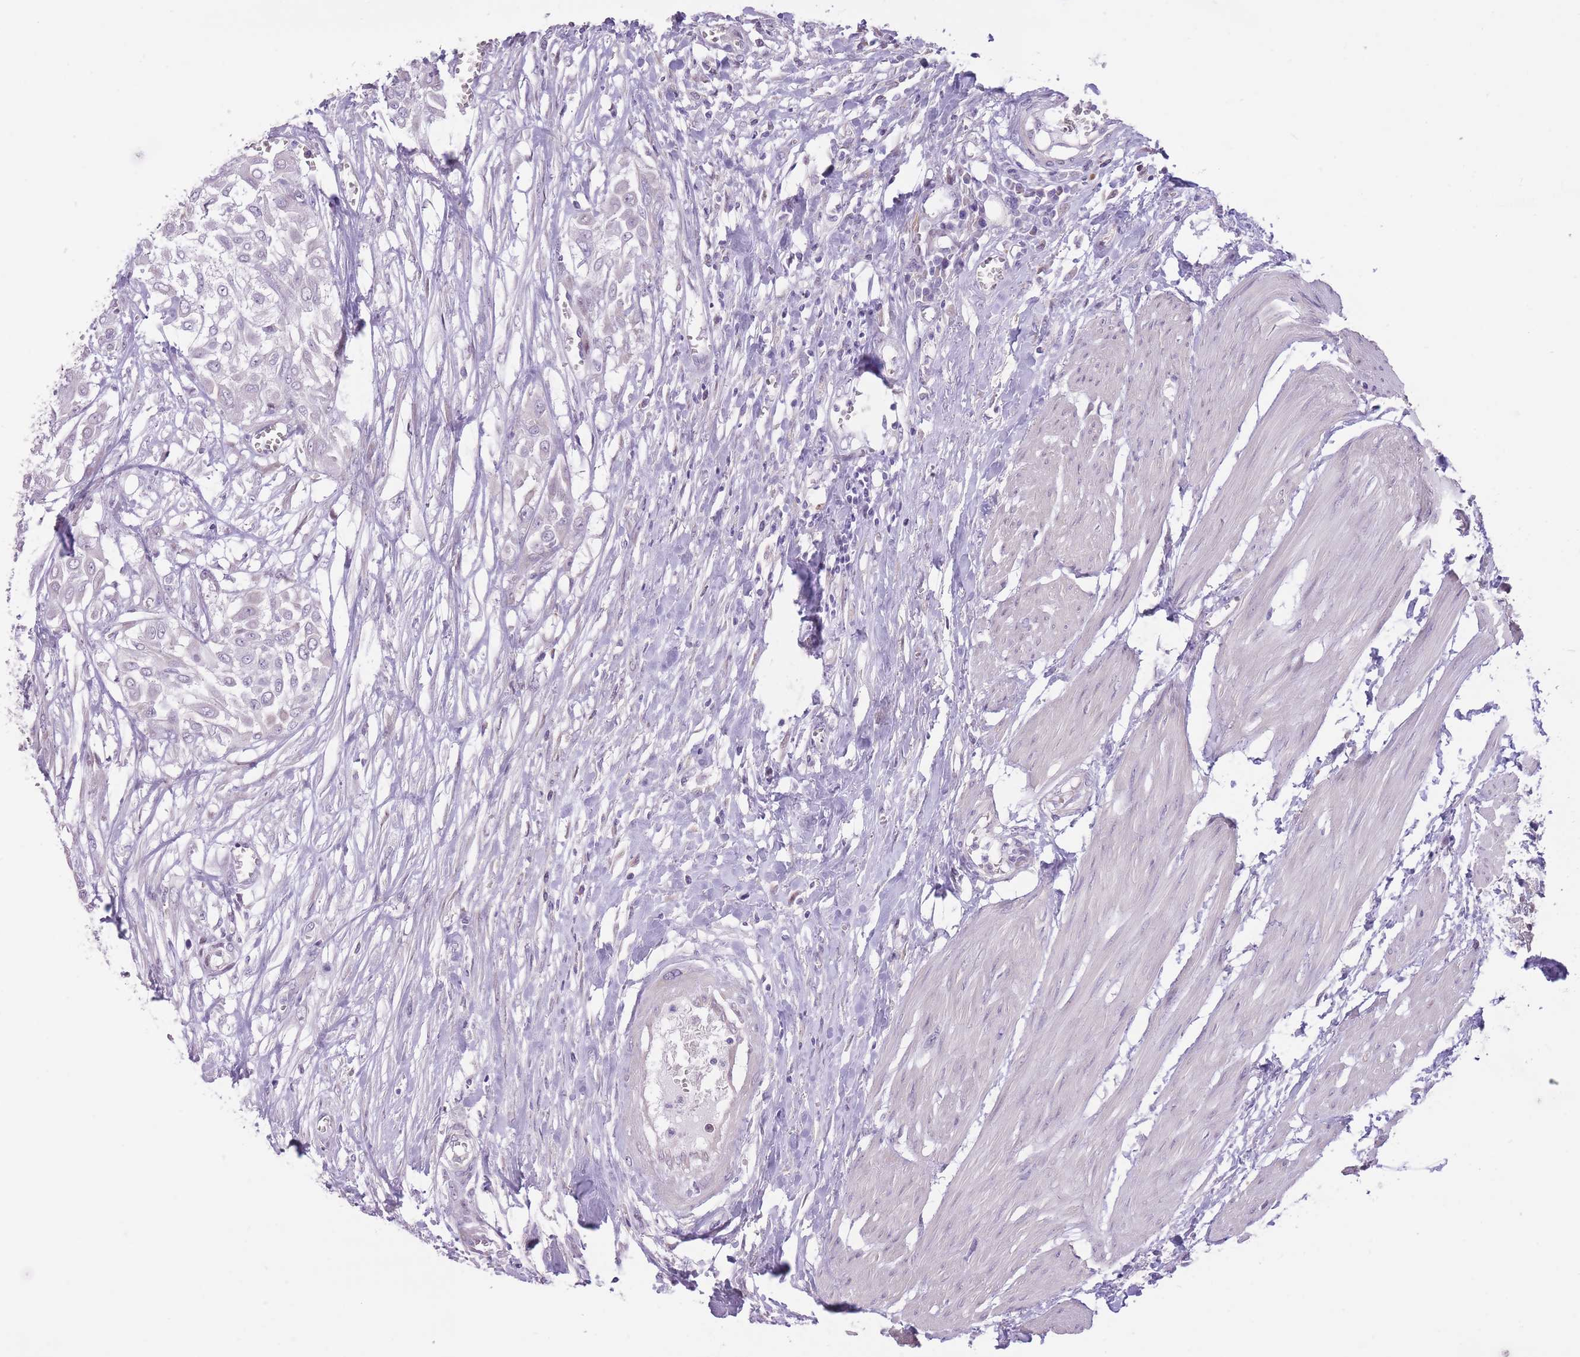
{"staining": {"intensity": "negative", "quantity": "none", "location": "none"}, "tissue": "urothelial cancer", "cell_type": "Tumor cells", "image_type": "cancer", "snomed": [{"axis": "morphology", "description": "Urothelial carcinoma, High grade"}, {"axis": "topography", "description": "Urinary bladder"}], "caption": "The photomicrograph reveals no significant staining in tumor cells of urothelial cancer.", "gene": "WDR70", "patient": {"sex": "male", "age": 57}}